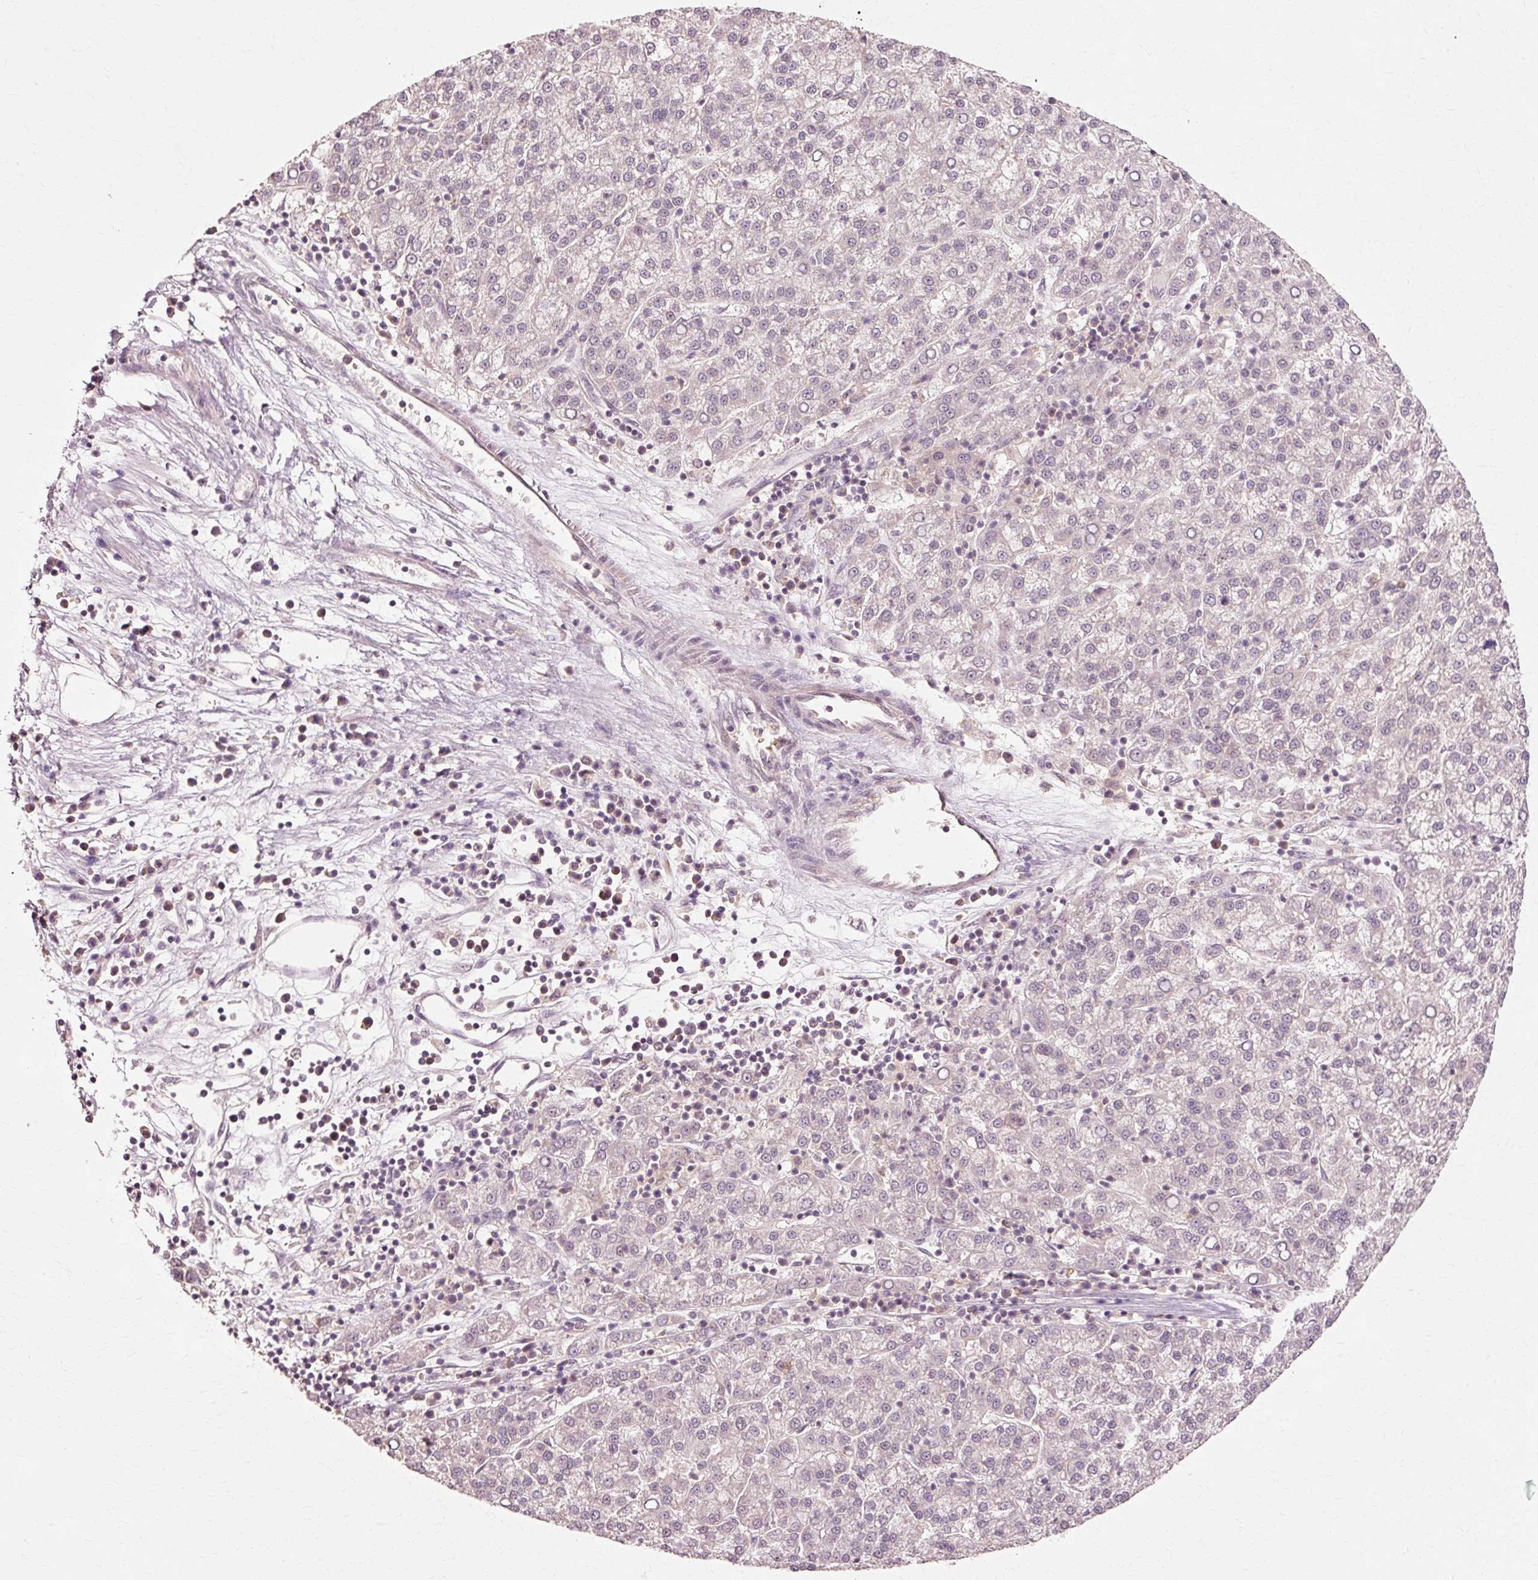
{"staining": {"intensity": "negative", "quantity": "none", "location": "none"}, "tissue": "liver cancer", "cell_type": "Tumor cells", "image_type": "cancer", "snomed": [{"axis": "morphology", "description": "Carcinoma, Hepatocellular, NOS"}, {"axis": "topography", "description": "Liver"}], "caption": "A micrograph of human liver cancer is negative for staining in tumor cells.", "gene": "RGPD5", "patient": {"sex": "female", "age": 58}}